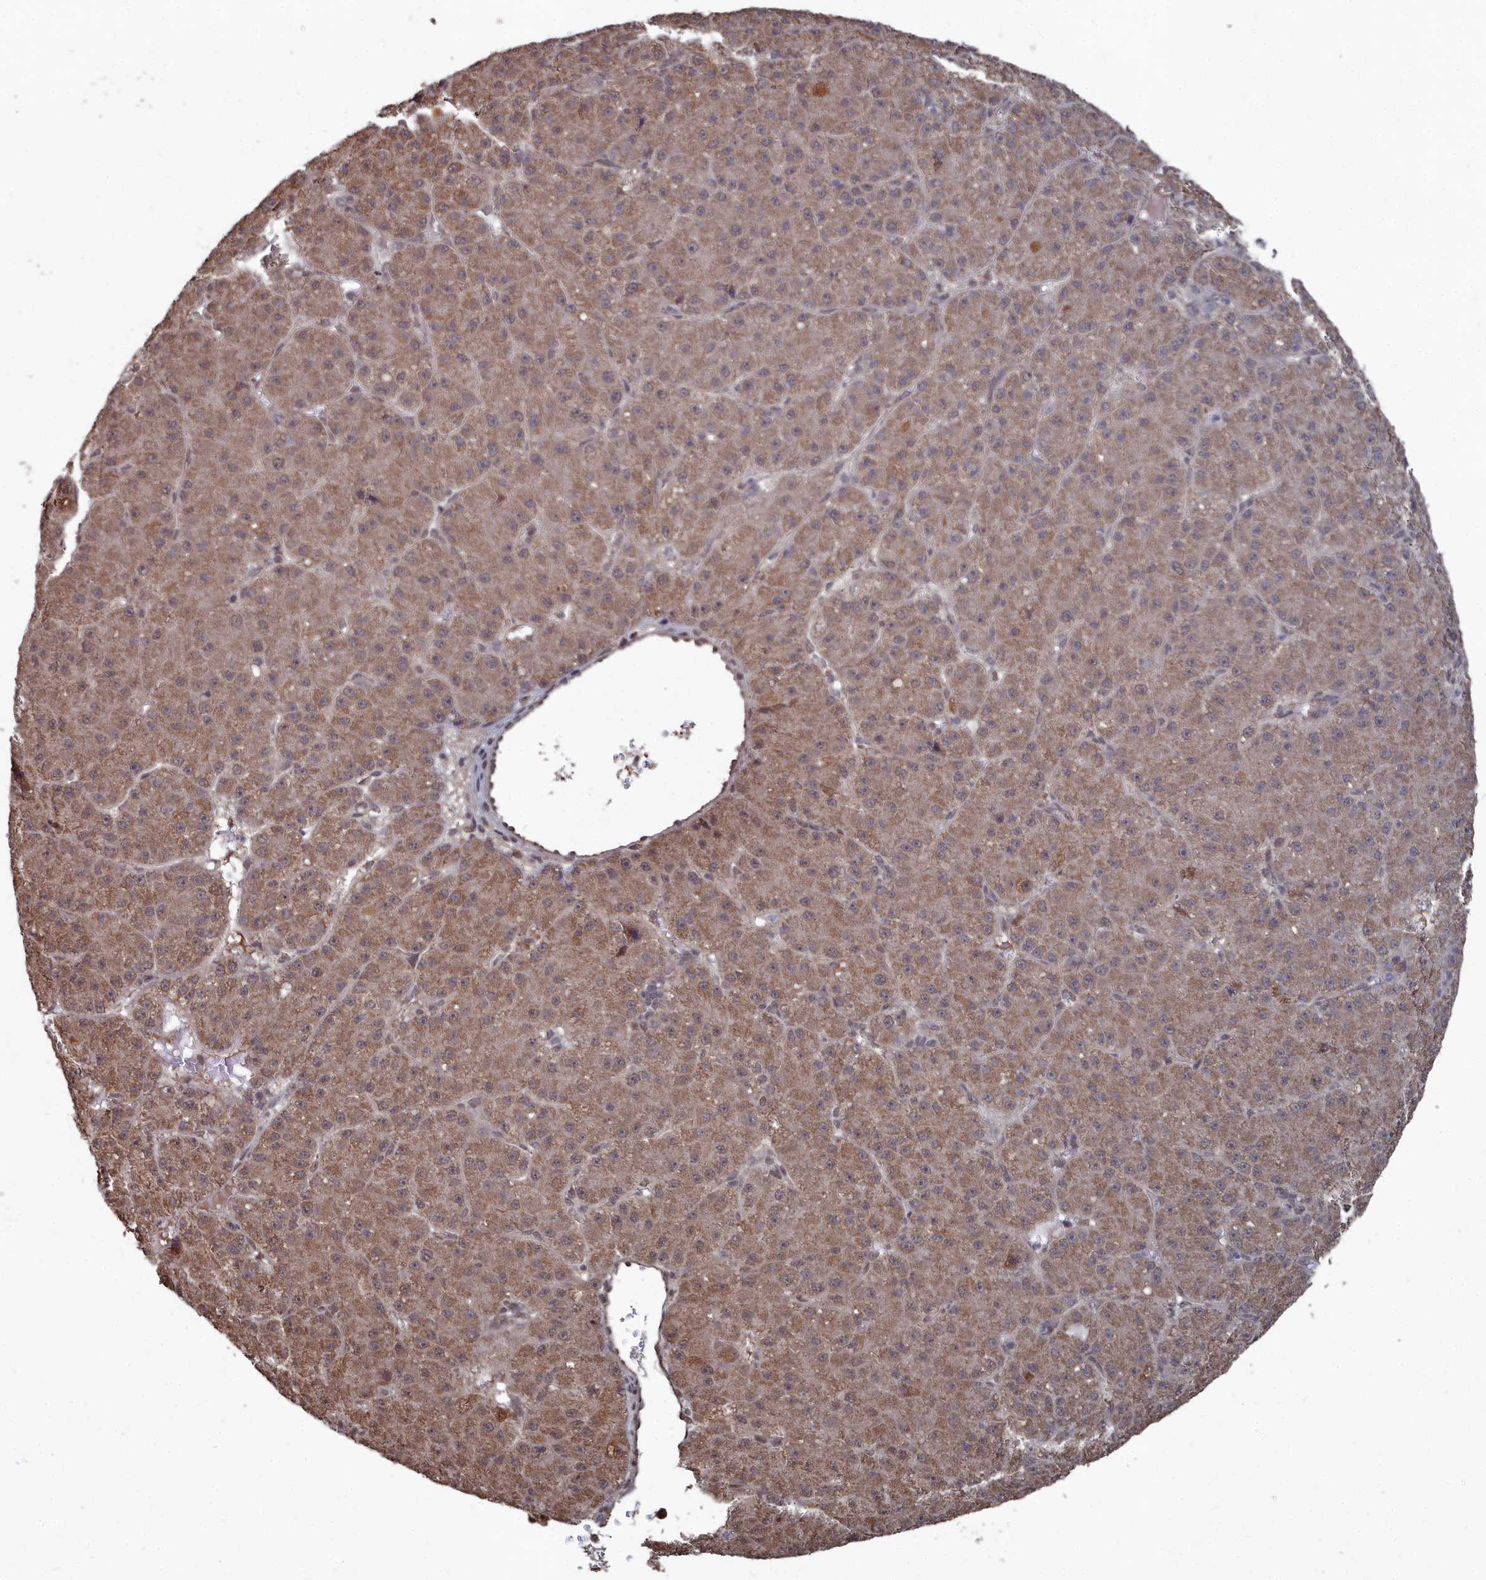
{"staining": {"intensity": "moderate", "quantity": ">75%", "location": "cytoplasmic/membranous"}, "tissue": "liver cancer", "cell_type": "Tumor cells", "image_type": "cancer", "snomed": [{"axis": "morphology", "description": "Carcinoma, Hepatocellular, NOS"}, {"axis": "topography", "description": "Liver"}], "caption": "About >75% of tumor cells in human liver cancer (hepatocellular carcinoma) exhibit moderate cytoplasmic/membranous protein expression as visualized by brown immunohistochemical staining.", "gene": "CCNP", "patient": {"sex": "male", "age": 67}}